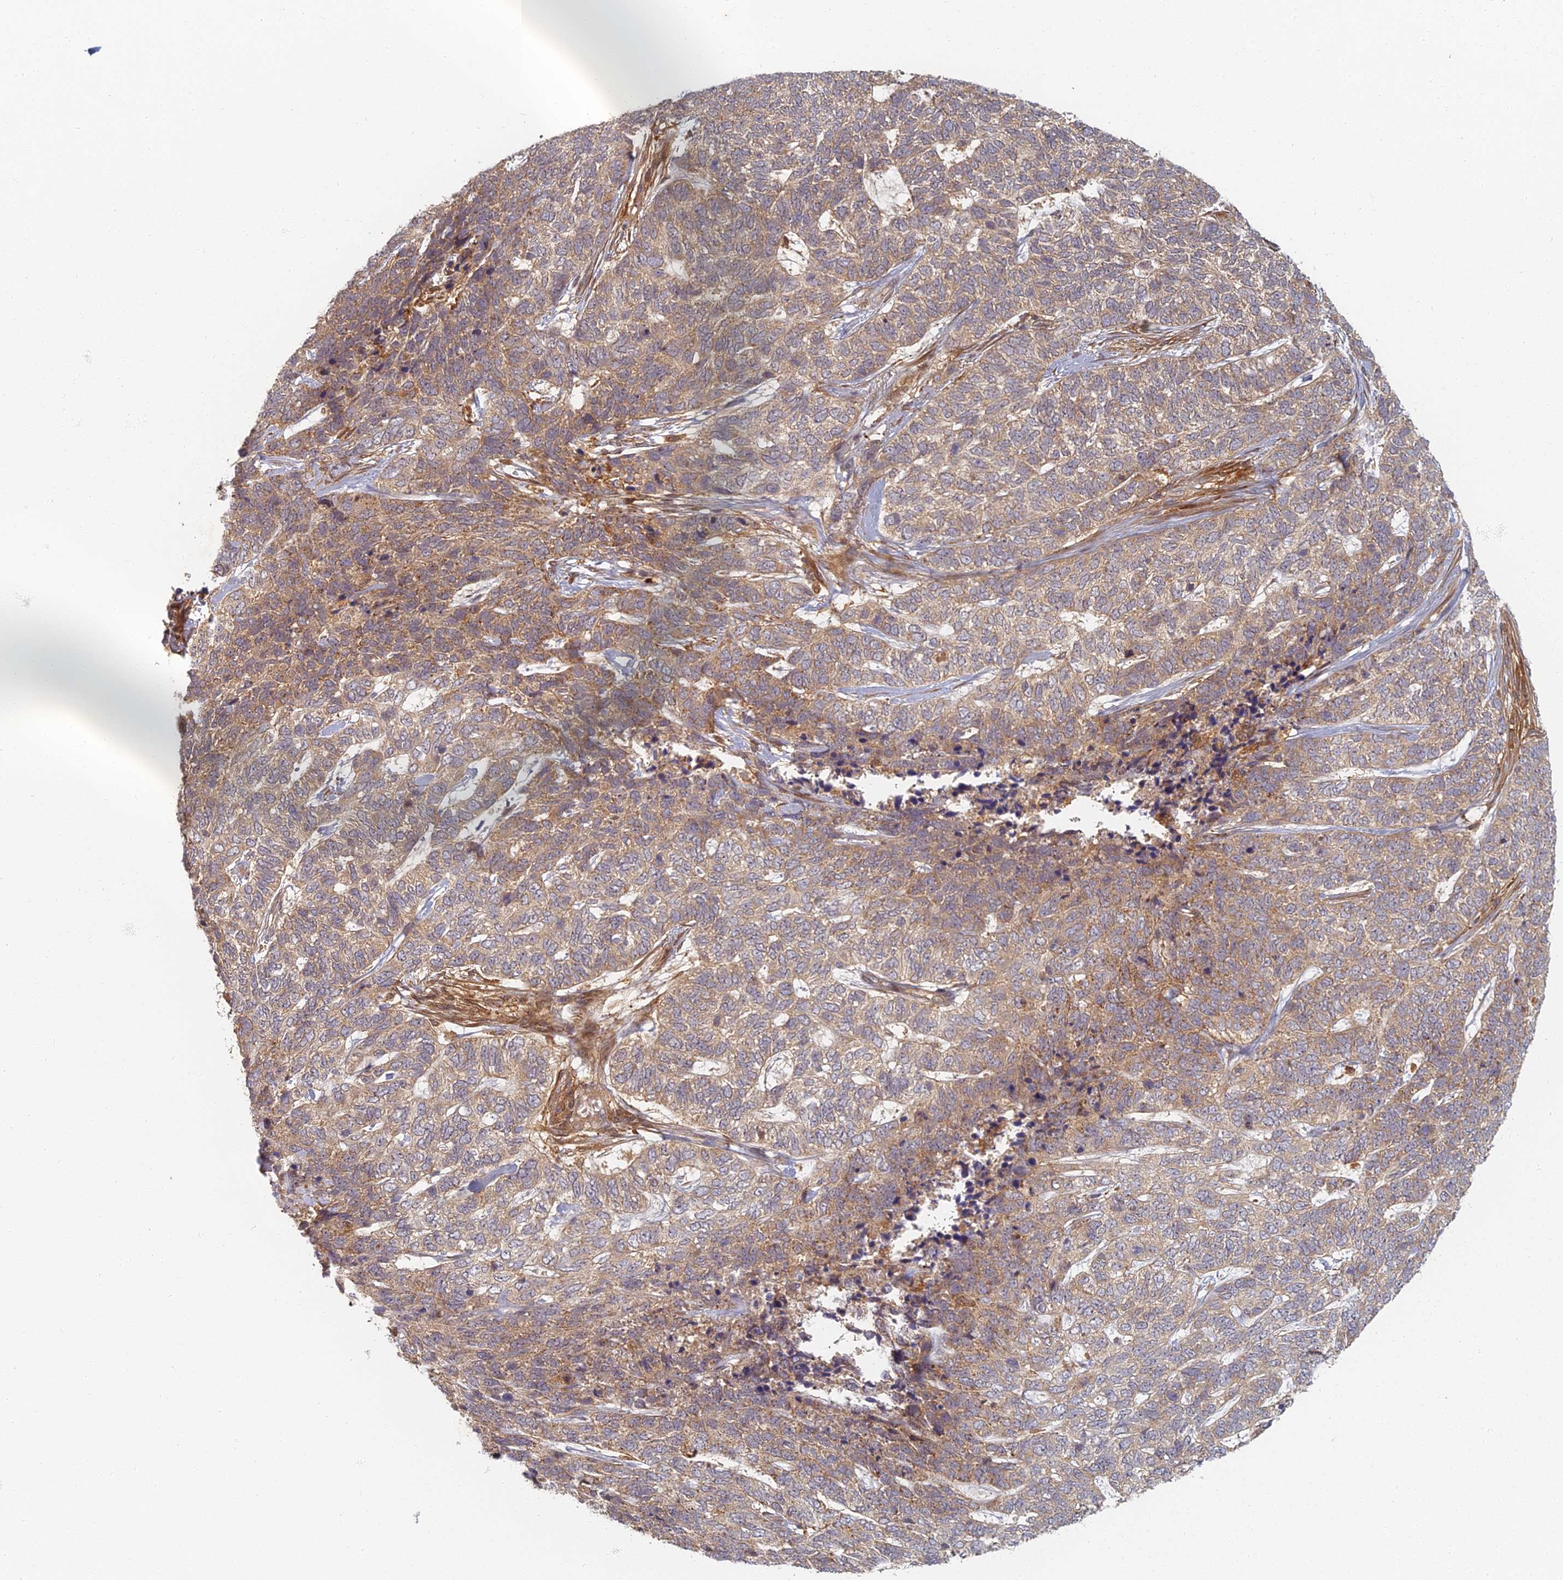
{"staining": {"intensity": "weak", "quantity": "25%-75%", "location": "cytoplasmic/membranous"}, "tissue": "skin cancer", "cell_type": "Tumor cells", "image_type": "cancer", "snomed": [{"axis": "morphology", "description": "Basal cell carcinoma"}, {"axis": "topography", "description": "Skin"}], "caption": "The micrograph reveals immunohistochemical staining of basal cell carcinoma (skin). There is weak cytoplasmic/membranous staining is seen in about 25%-75% of tumor cells.", "gene": "INO80D", "patient": {"sex": "female", "age": 65}}